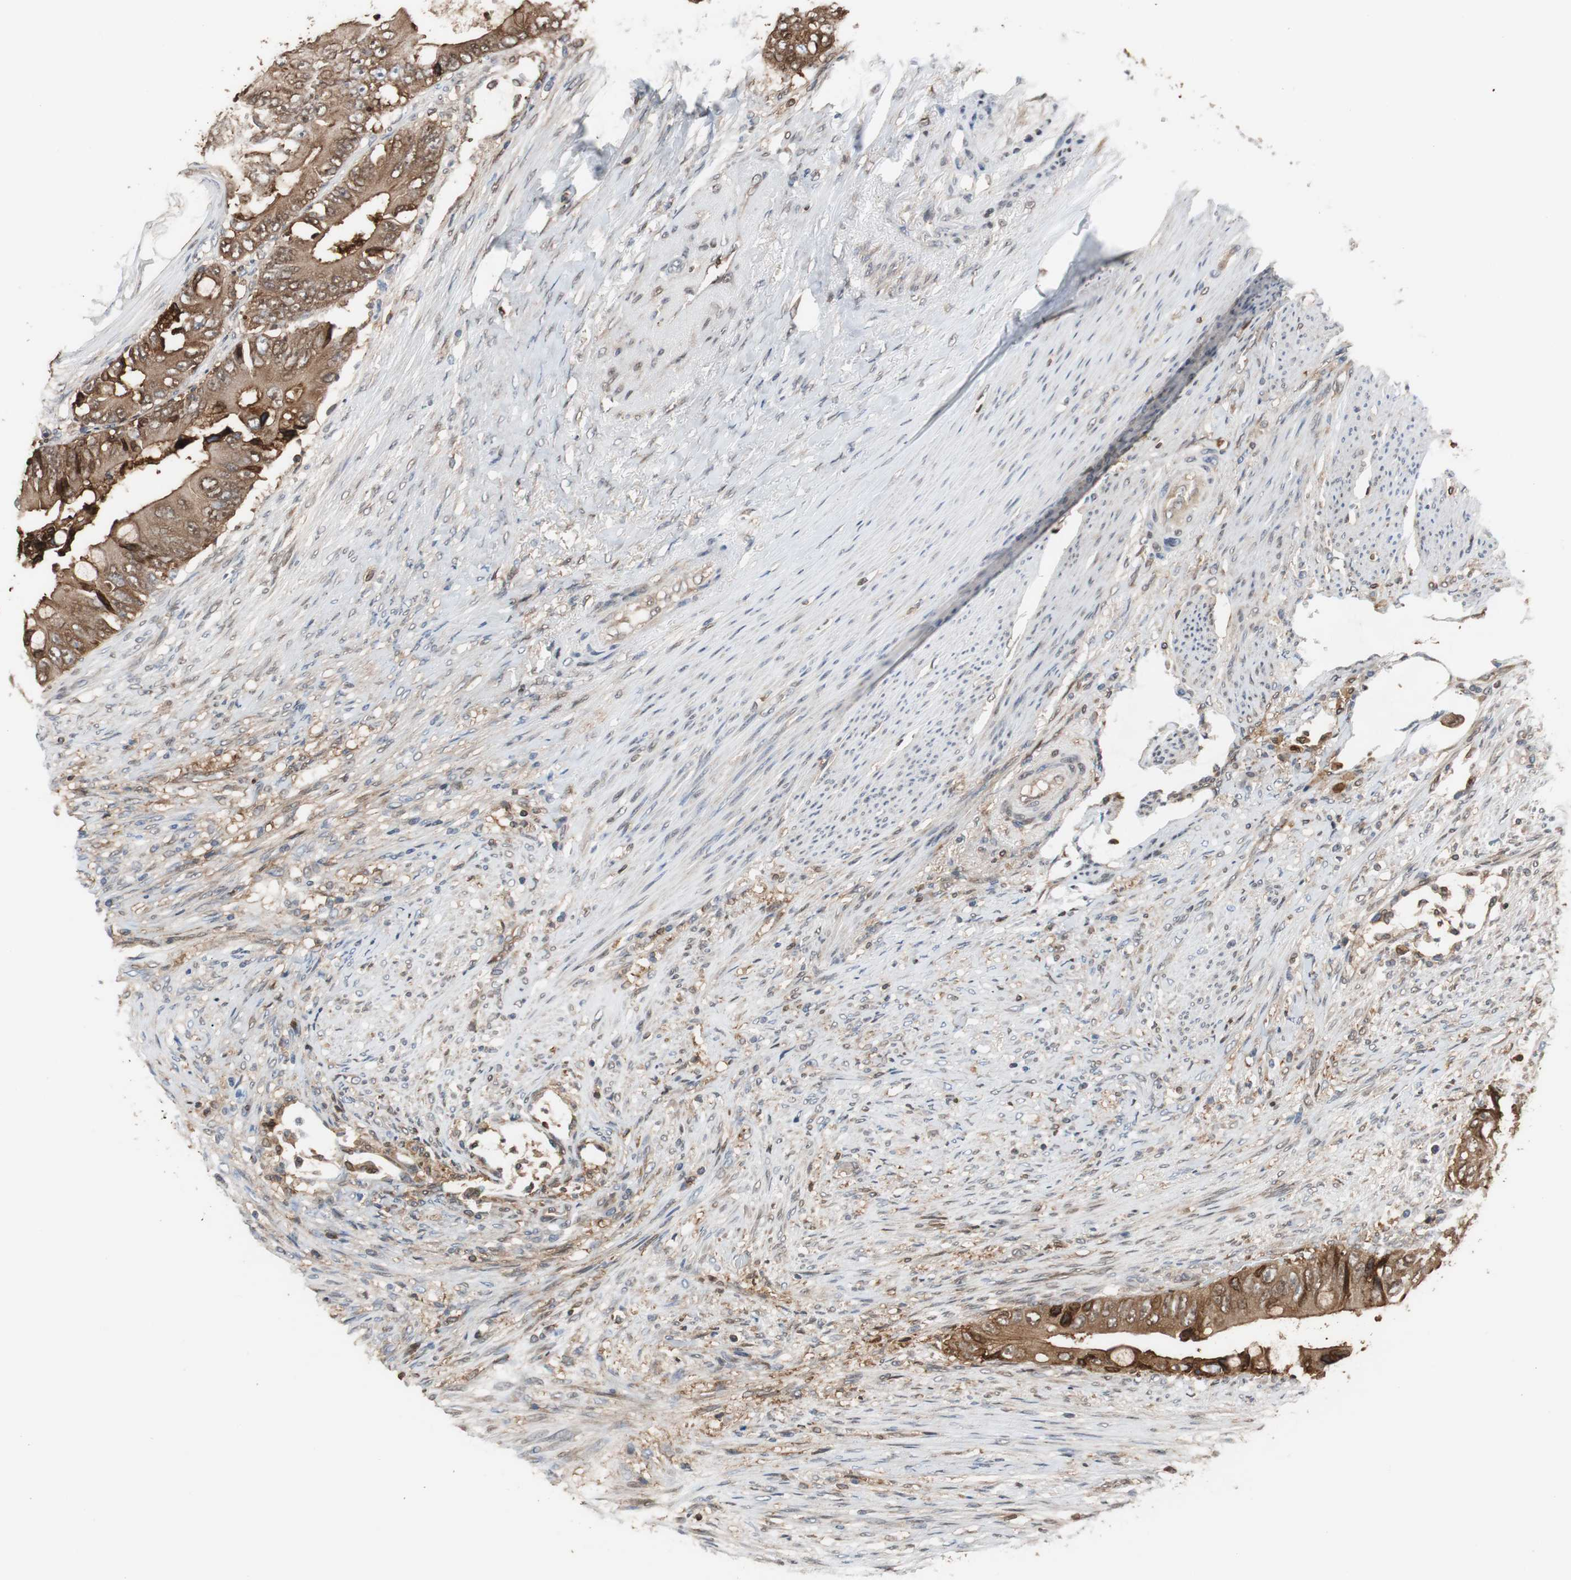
{"staining": {"intensity": "moderate", "quantity": ">75%", "location": "cytoplasmic/membranous"}, "tissue": "colorectal cancer", "cell_type": "Tumor cells", "image_type": "cancer", "snomed": [{"axis": "morphology", "description": "Adenocarcinoma, NOS"}, {"axis": "topography", "description": "Rectum"}], "caption": "Immunohistochemical staining of colorectal adenocarcinoma shows moderate cytoplasmic/membranous protein expression in approximately >75% of tumor cells.", "gene": "ANXA4", "patient": {"sex": "female", "age": 77}}